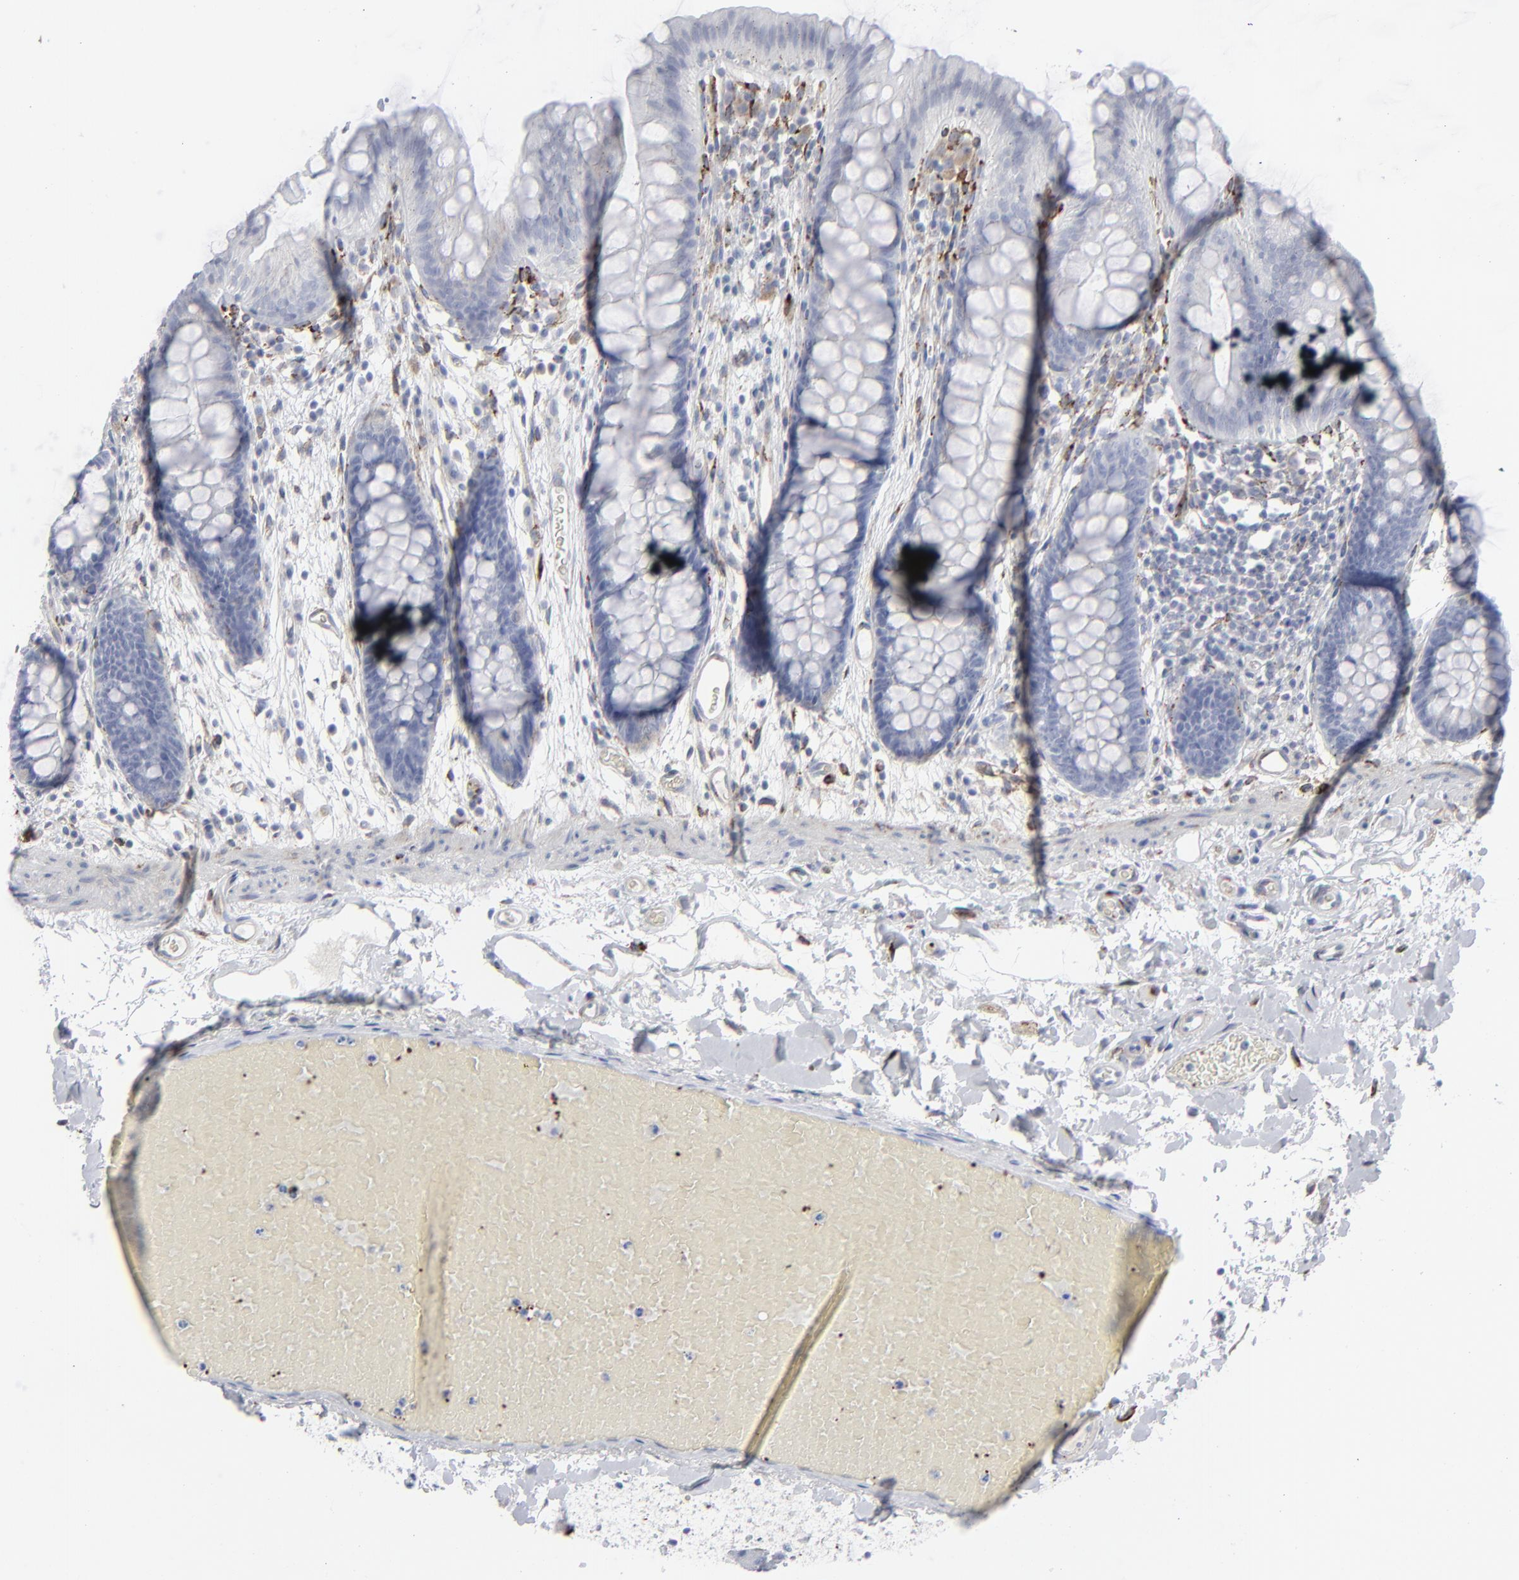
{"staining": {"intensity": "negative", "quantity": "none", "location": "none"}, "tissue": "colon", "cell_type": "Endothelial cells", "image_type": "normal", "snomed": [{"axis": "morphology", "description": "Normal tissue, NOS"}, {"axis": "topography", "description": "Smooth muscle"}, {"axis": "topography", "description": "Colon"}], "caption": "The image shows no staining of endothelial cells in benign colon.", "gene": "SPARC", "patient": {"sex": "male", "age": 67}}